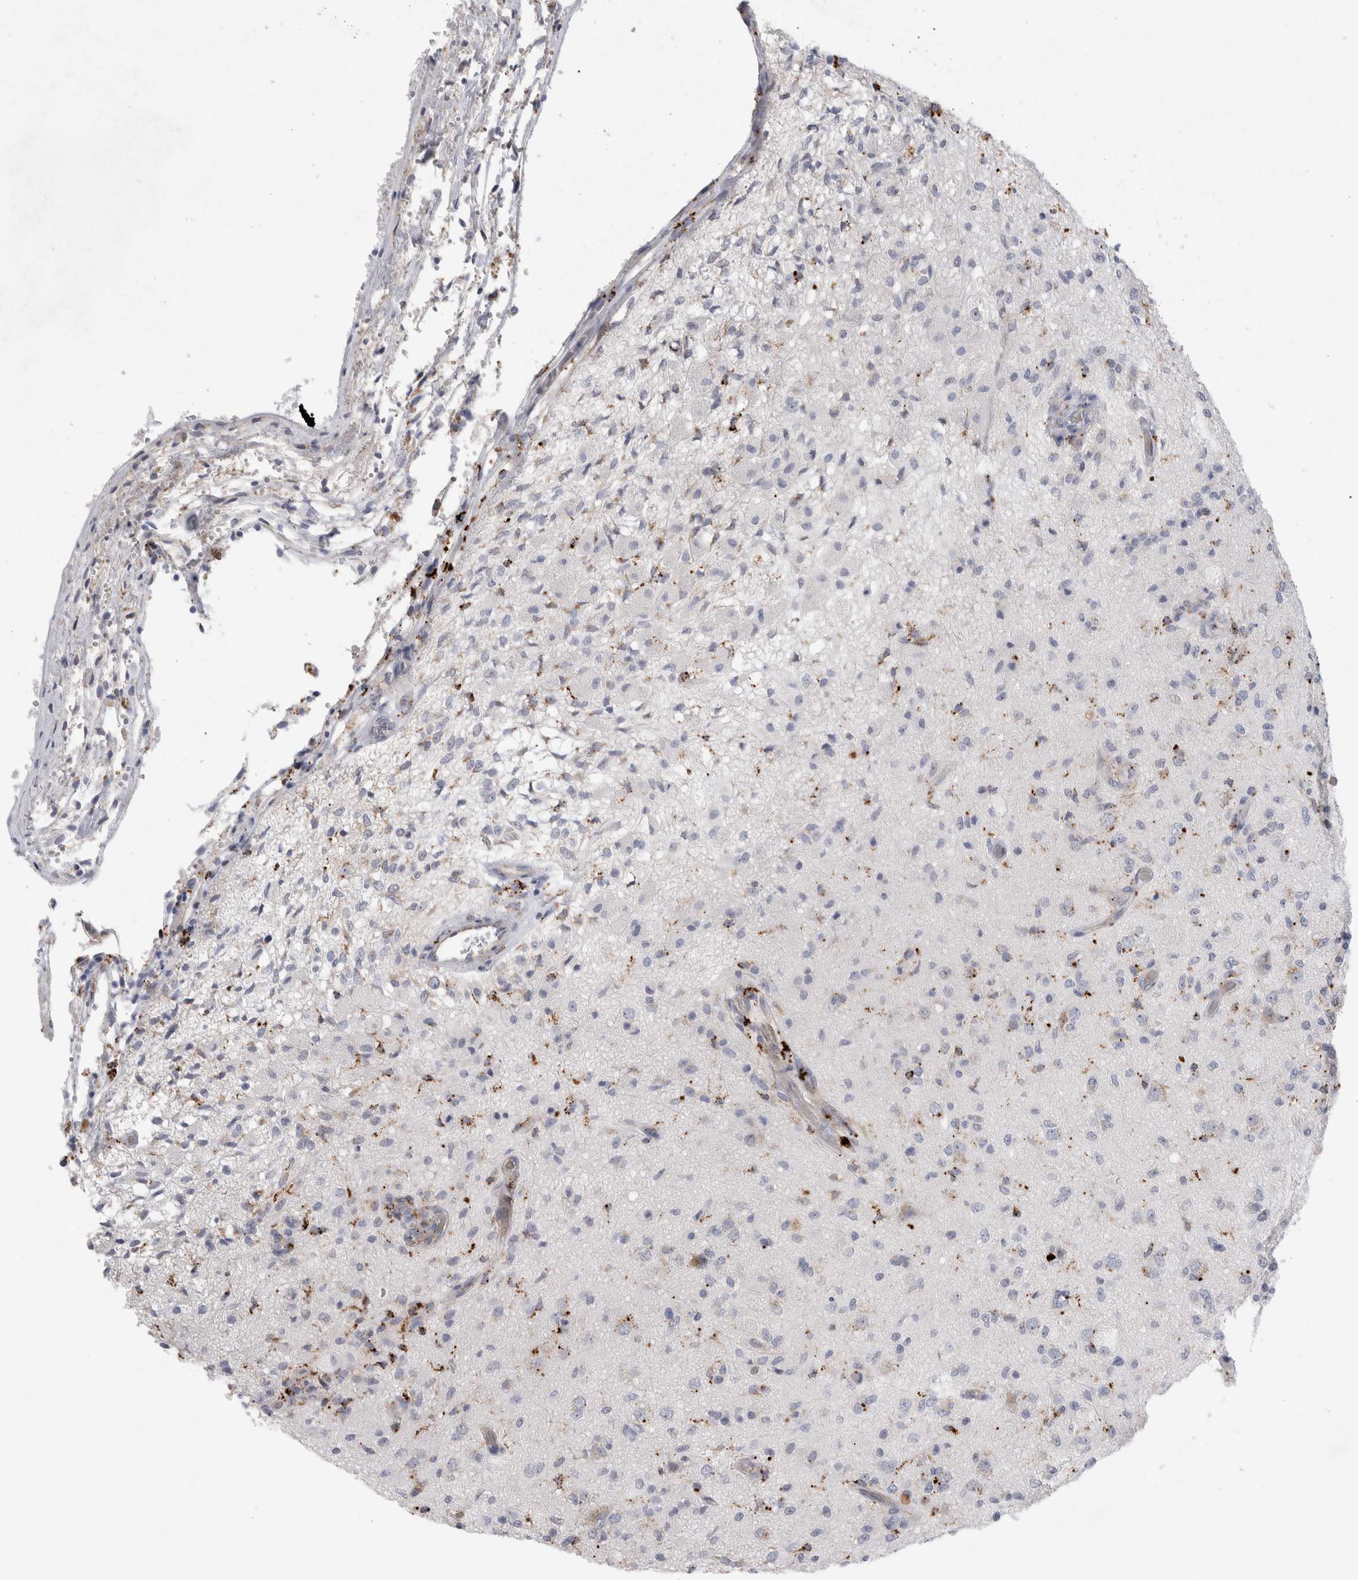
{"staining": {"intensity": "strong", "quantity": "<25%", "location": "cytoplasmic/membranous"}, "tissue": "glioma", "cell_type": "Tumor cells", "image_type": "cancer", "snomed": [{"axis": "morphology", "description": "Normal tissue, NOS"}, {"axis": "morphology", "description": "Glioma, malignant, High grade"}, {"axis": "topography", "description": "Cerebral cortex"}], "caption": "Brown immunohistochemical staining in human malignant glioma (high-grade) shows strong cytoplasmic/membranous positivity in approximately <25% of tumor cells.", "gene": "GAA", "patient": {"sex": "male", "age": 77}}